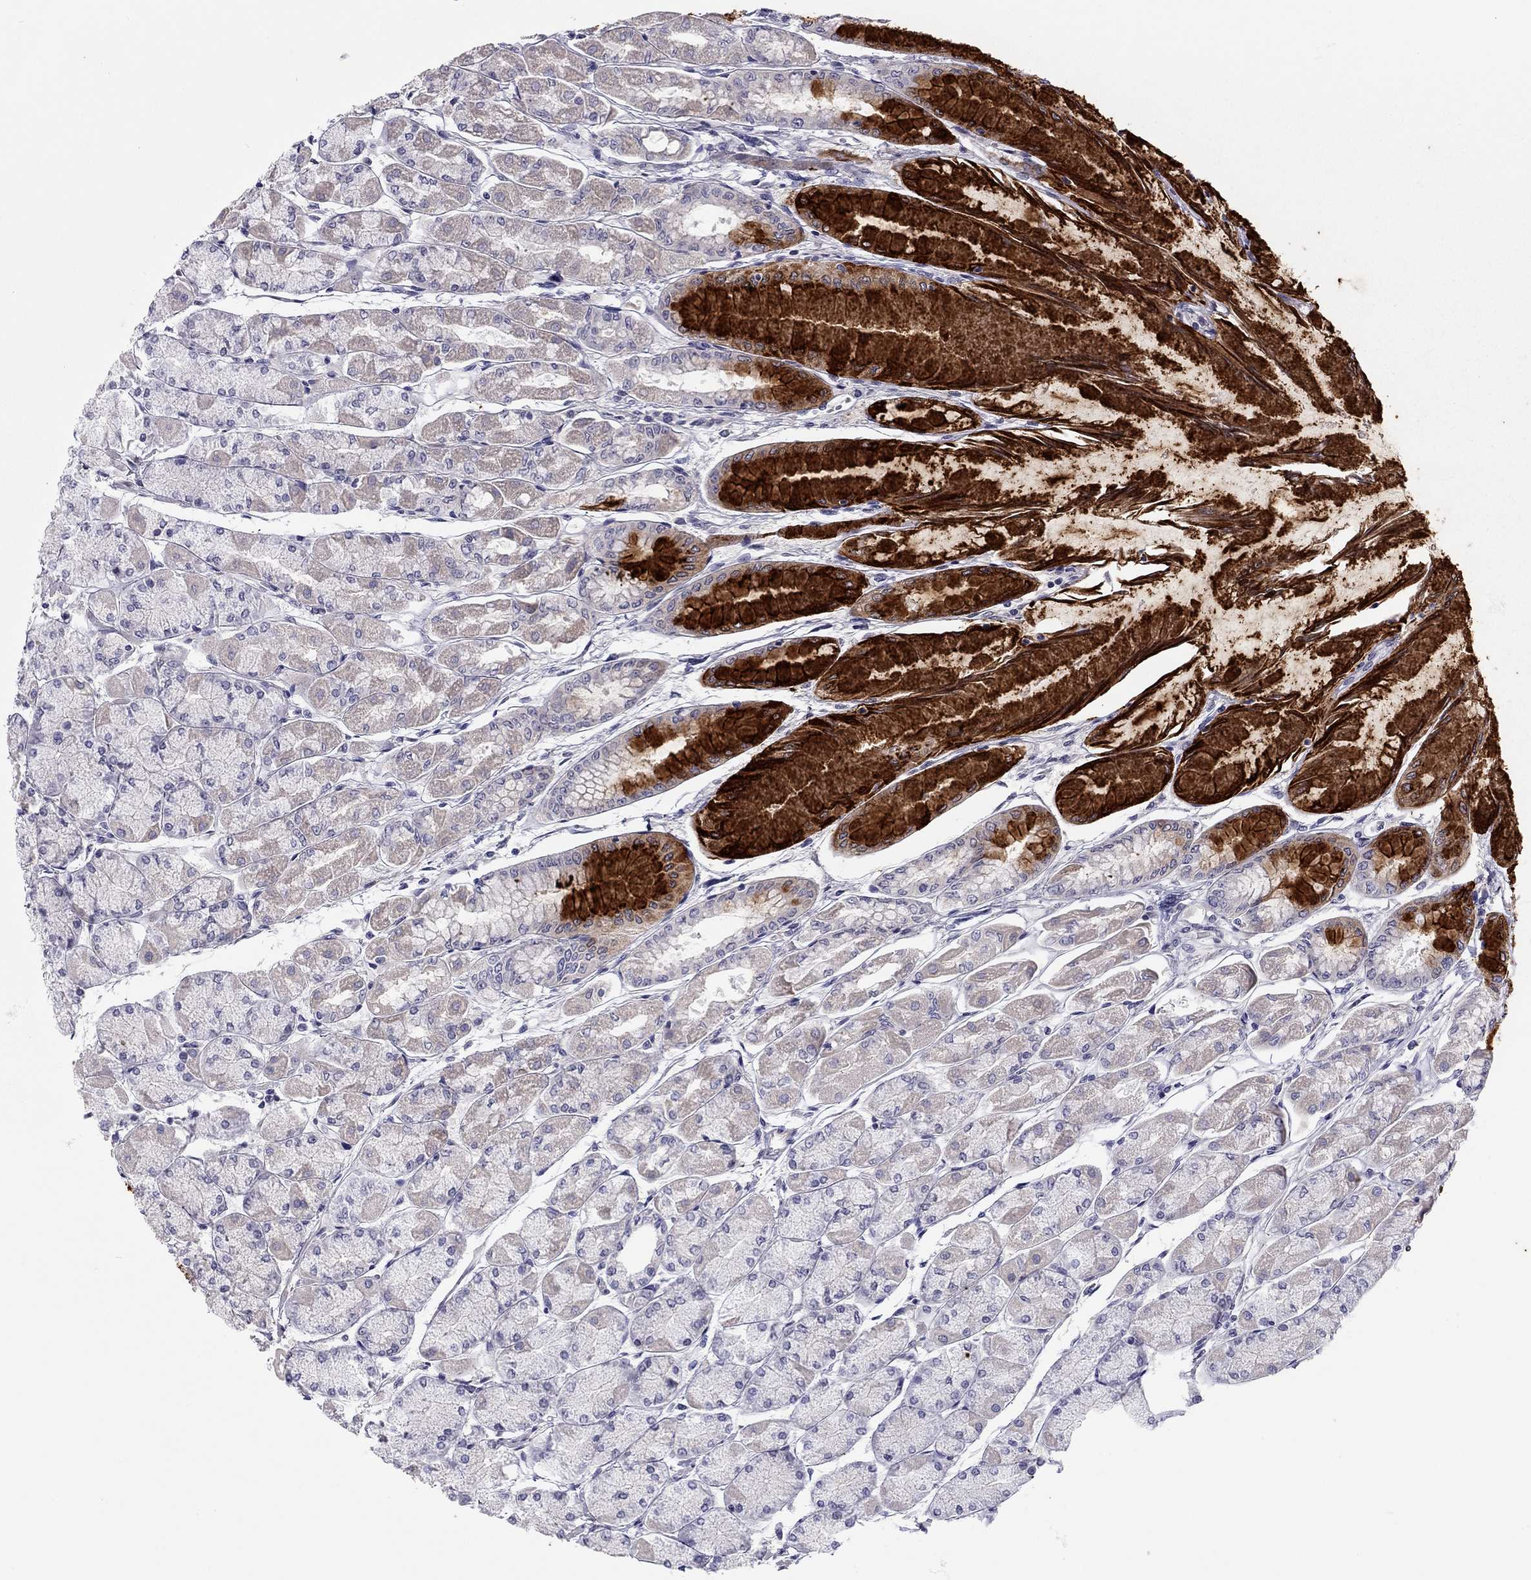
{"staining": {"intensity": "strong", "quantity": "25%-75%", "location": "cytoplasmic/membranous"}, "tissue": "stomach", "cell_type": "Glandular cells", "image_type": "normal", "snomed": [{"axis": "morphology", "description": "Normal tissue, NOS"}, {"axis": "topography", "description": "Stomach, upper"}], "caption": "Immunohistochemical staining of unremarkable human stomach shows high levels of strong cytoplasmic/membranous expression in about 25%-75% of glandular cells.", "gene": "SCARB1", "patient": {"sex": "male", "age": 60}}